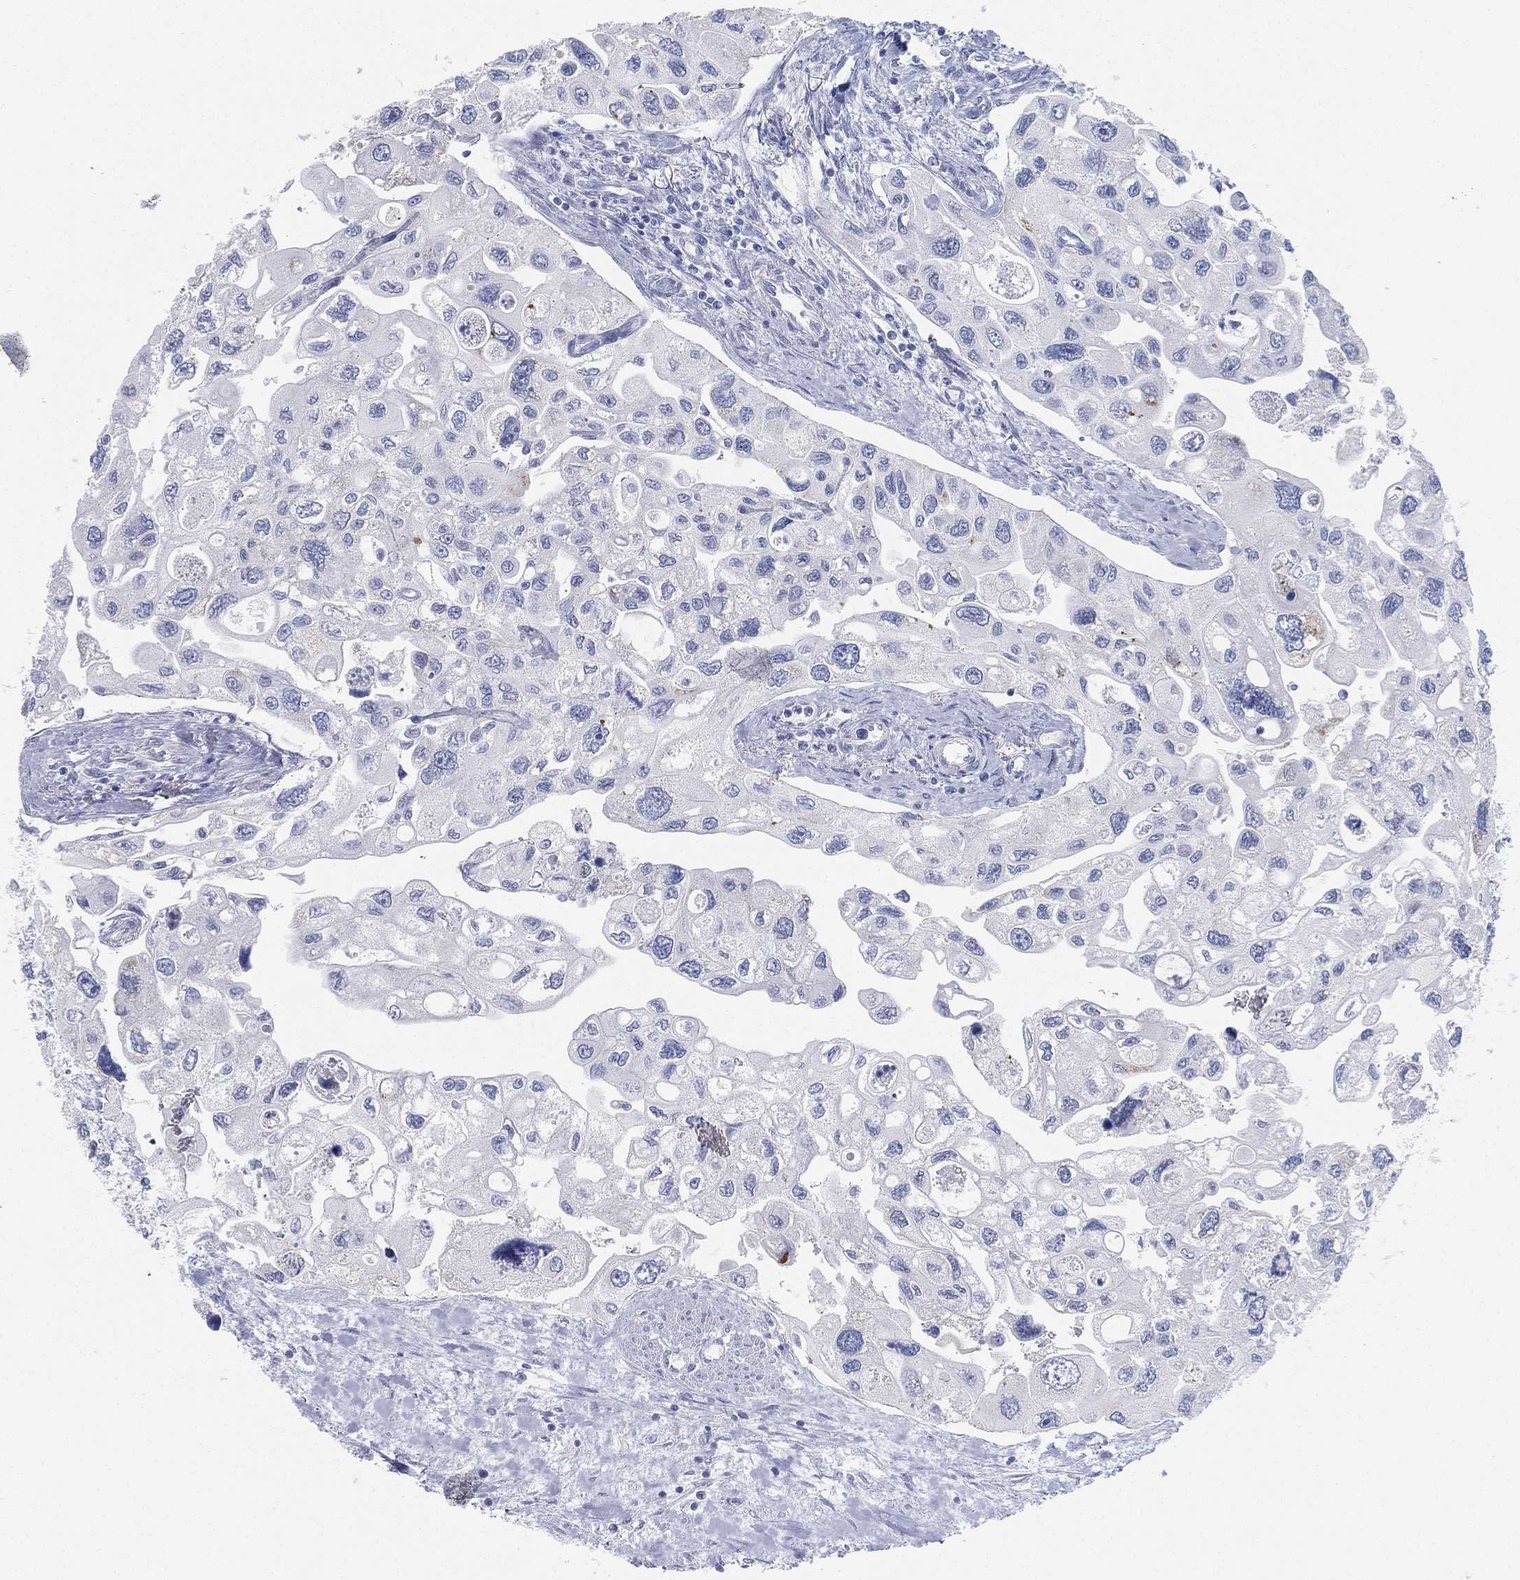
{"staining": {"intensity": "negative", "quantity": "none", "location": "none"}, "tissue": "urothelial cancer", "cell_type": "Tumor cells", "image_type": "cancer", "snomed": [{"axis": "morphology", "description": "Urothelial carcinoma, High grade"}, {"axis": "topography", "description": "Urinary bladder"}], "caption": "Immunohistochemistry of human urothelial cancer displays no positivity in tumor cells. (Stains: DAB (3,3'-diaminobenzidine) immunohistochemistry (IHC) with hematoxylin counter stain, Microscopy: brightfield microscopy at high magnification).", "gene": "GPR61", "patient": {"sex": "male", "age": 59}}